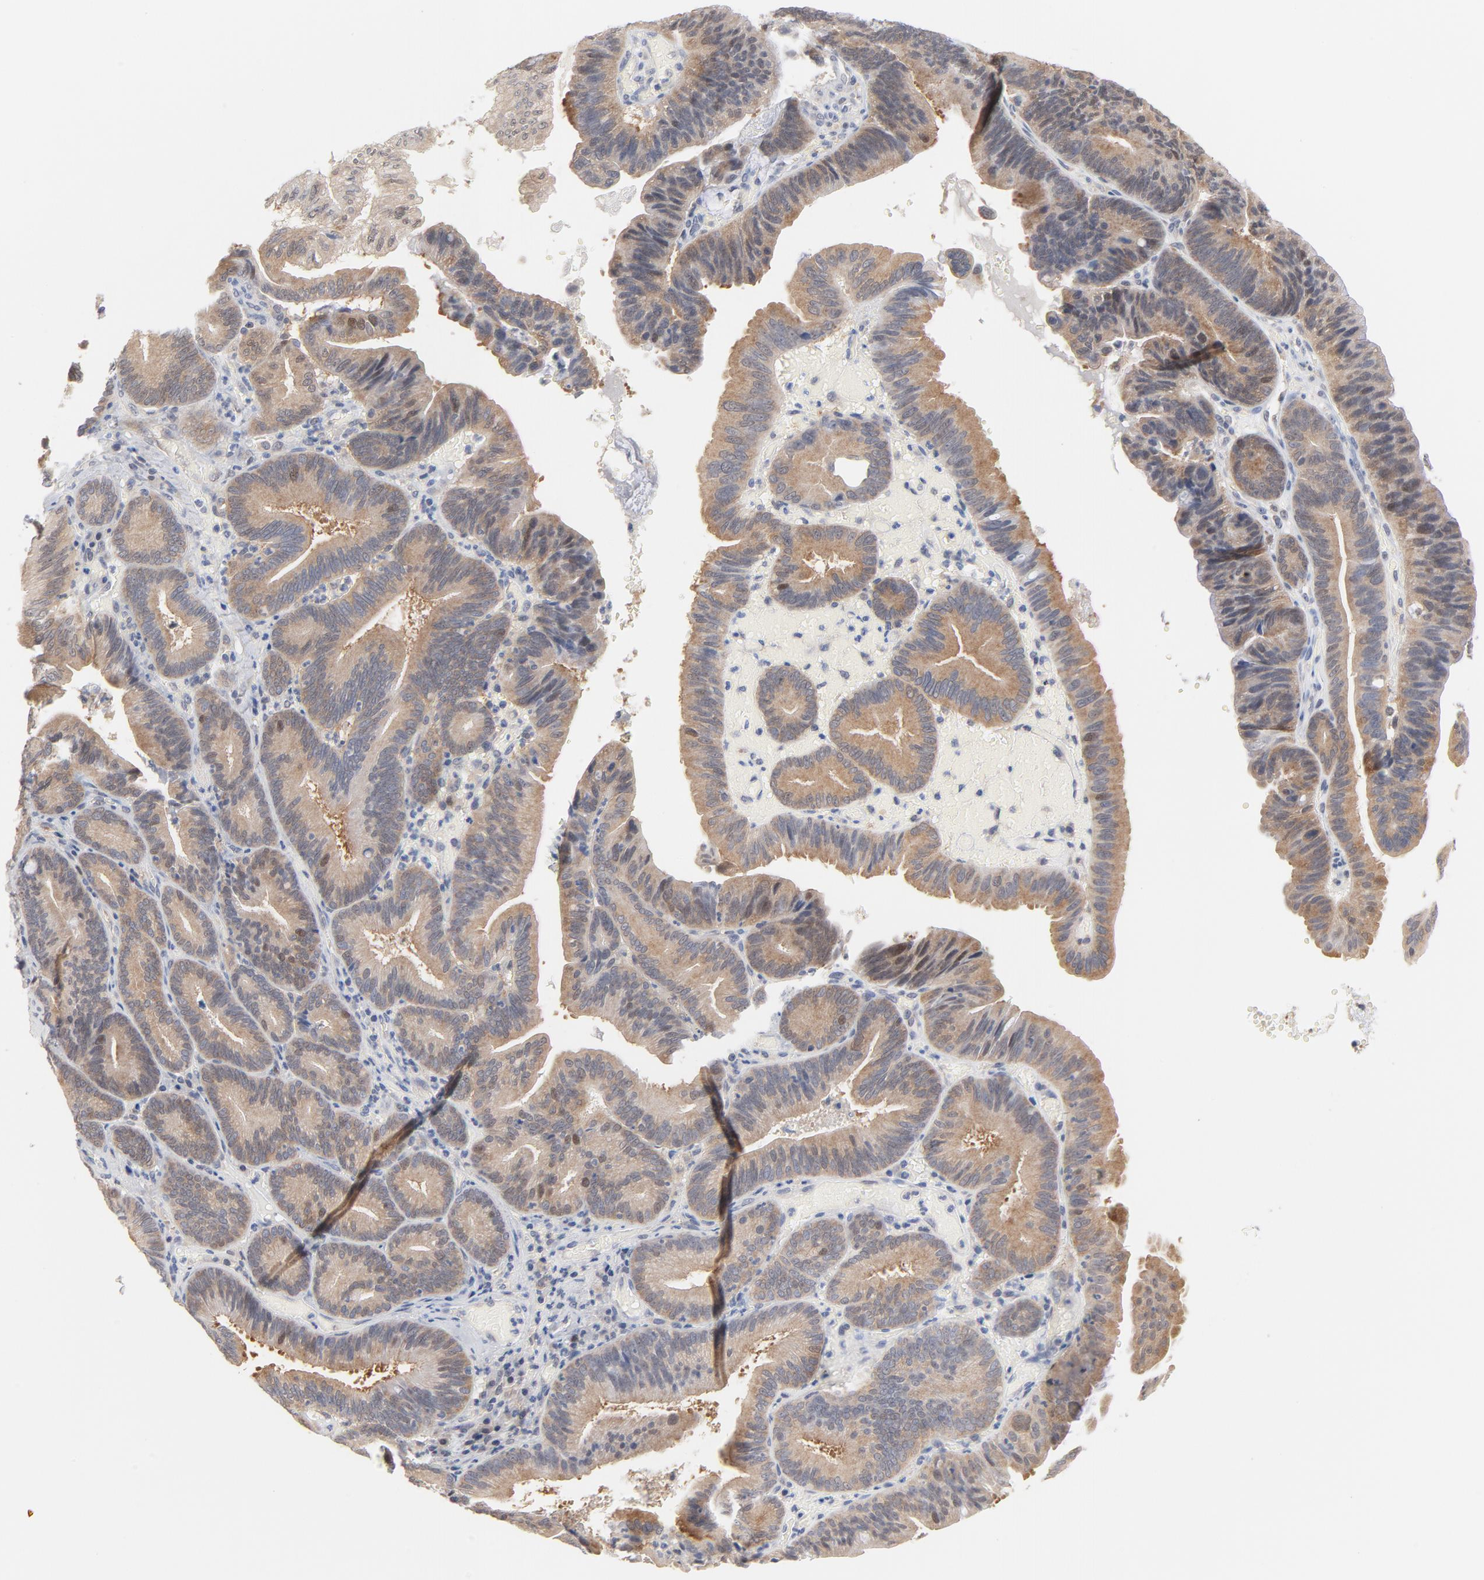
{"staining": {"intensity": "weak", "quantity": ">75%", "location": "cytoplasmic/membranous"}, "tissue": "pancreatic cancer", "cell_type": "Tumor cells", "image_type": "cancer", "snomed": [{"axis": "morphology", "description": "Adenocarcinoma, NOS"}, {"axis": "topography", "description": "Pancreas"}], "caption": "Pancreatic cancer (adenocarcinoma) stained for a protein (brown) shows weak cytoplasmic/membranous positive expression in approximately >75% of tumor cells.", "gene": "UBL4A", "patient": {"sex": "male", "age": 82}}